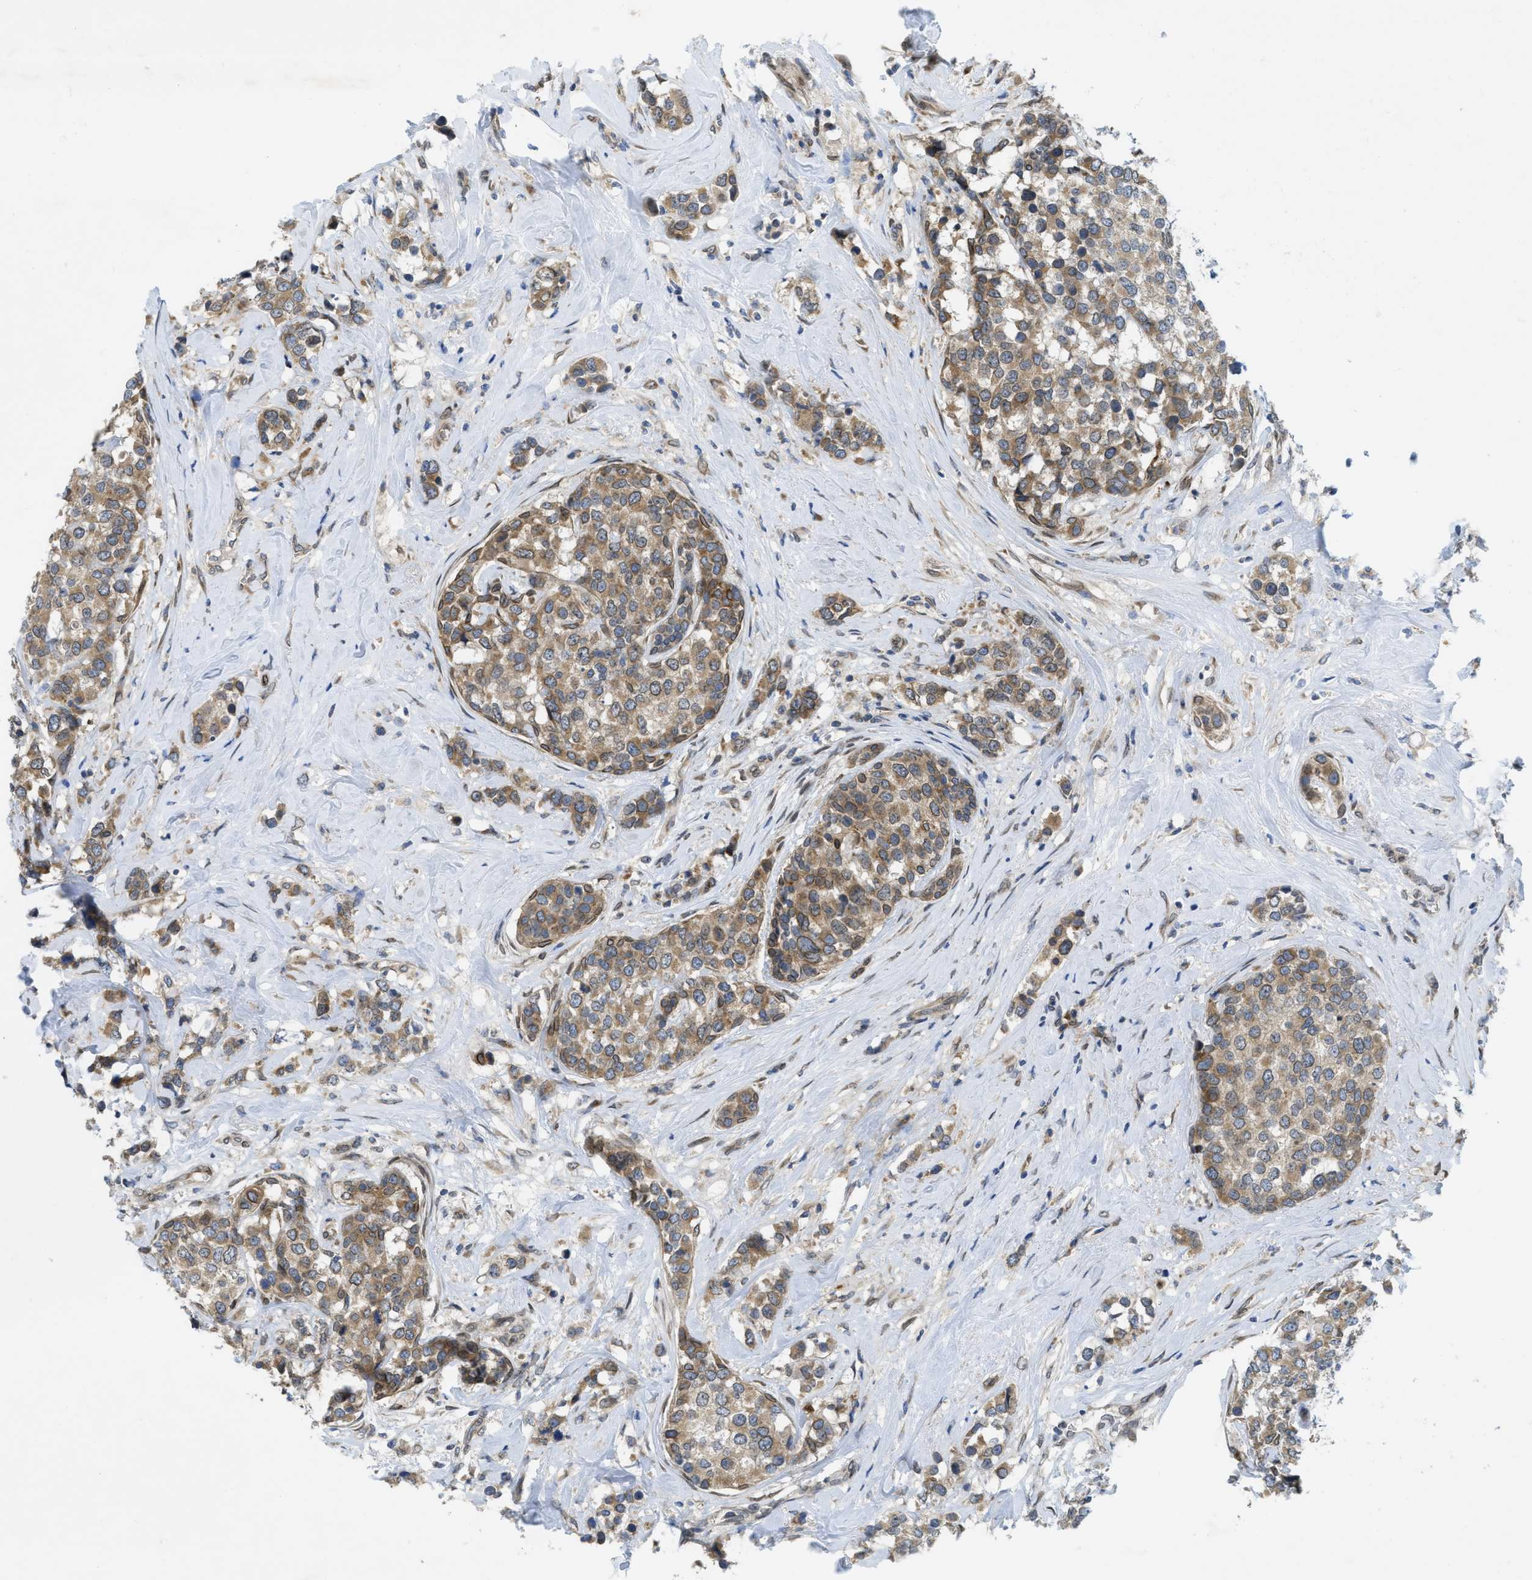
{"staining": {"intensity": "moderate", "quantity": ">75%", "location": "cytoplasmic/membranous"}, "tissue": "breast cancer", "cell_type": "Tumor cells", "image_type": "cancer", "snomed": [{"axis": "morphology", "description": "Lobular carcinoma"}, {"axis": "topography", "description": "Breast"}], "caption": "Protein staining shows moderate cytoplasmic/membranous expression in approximately >75% of tumor cells in breast cancer (lobular carcinoma).", "gene": "EIF2AK3", "patient": {"sex": "female", "age": 59}}